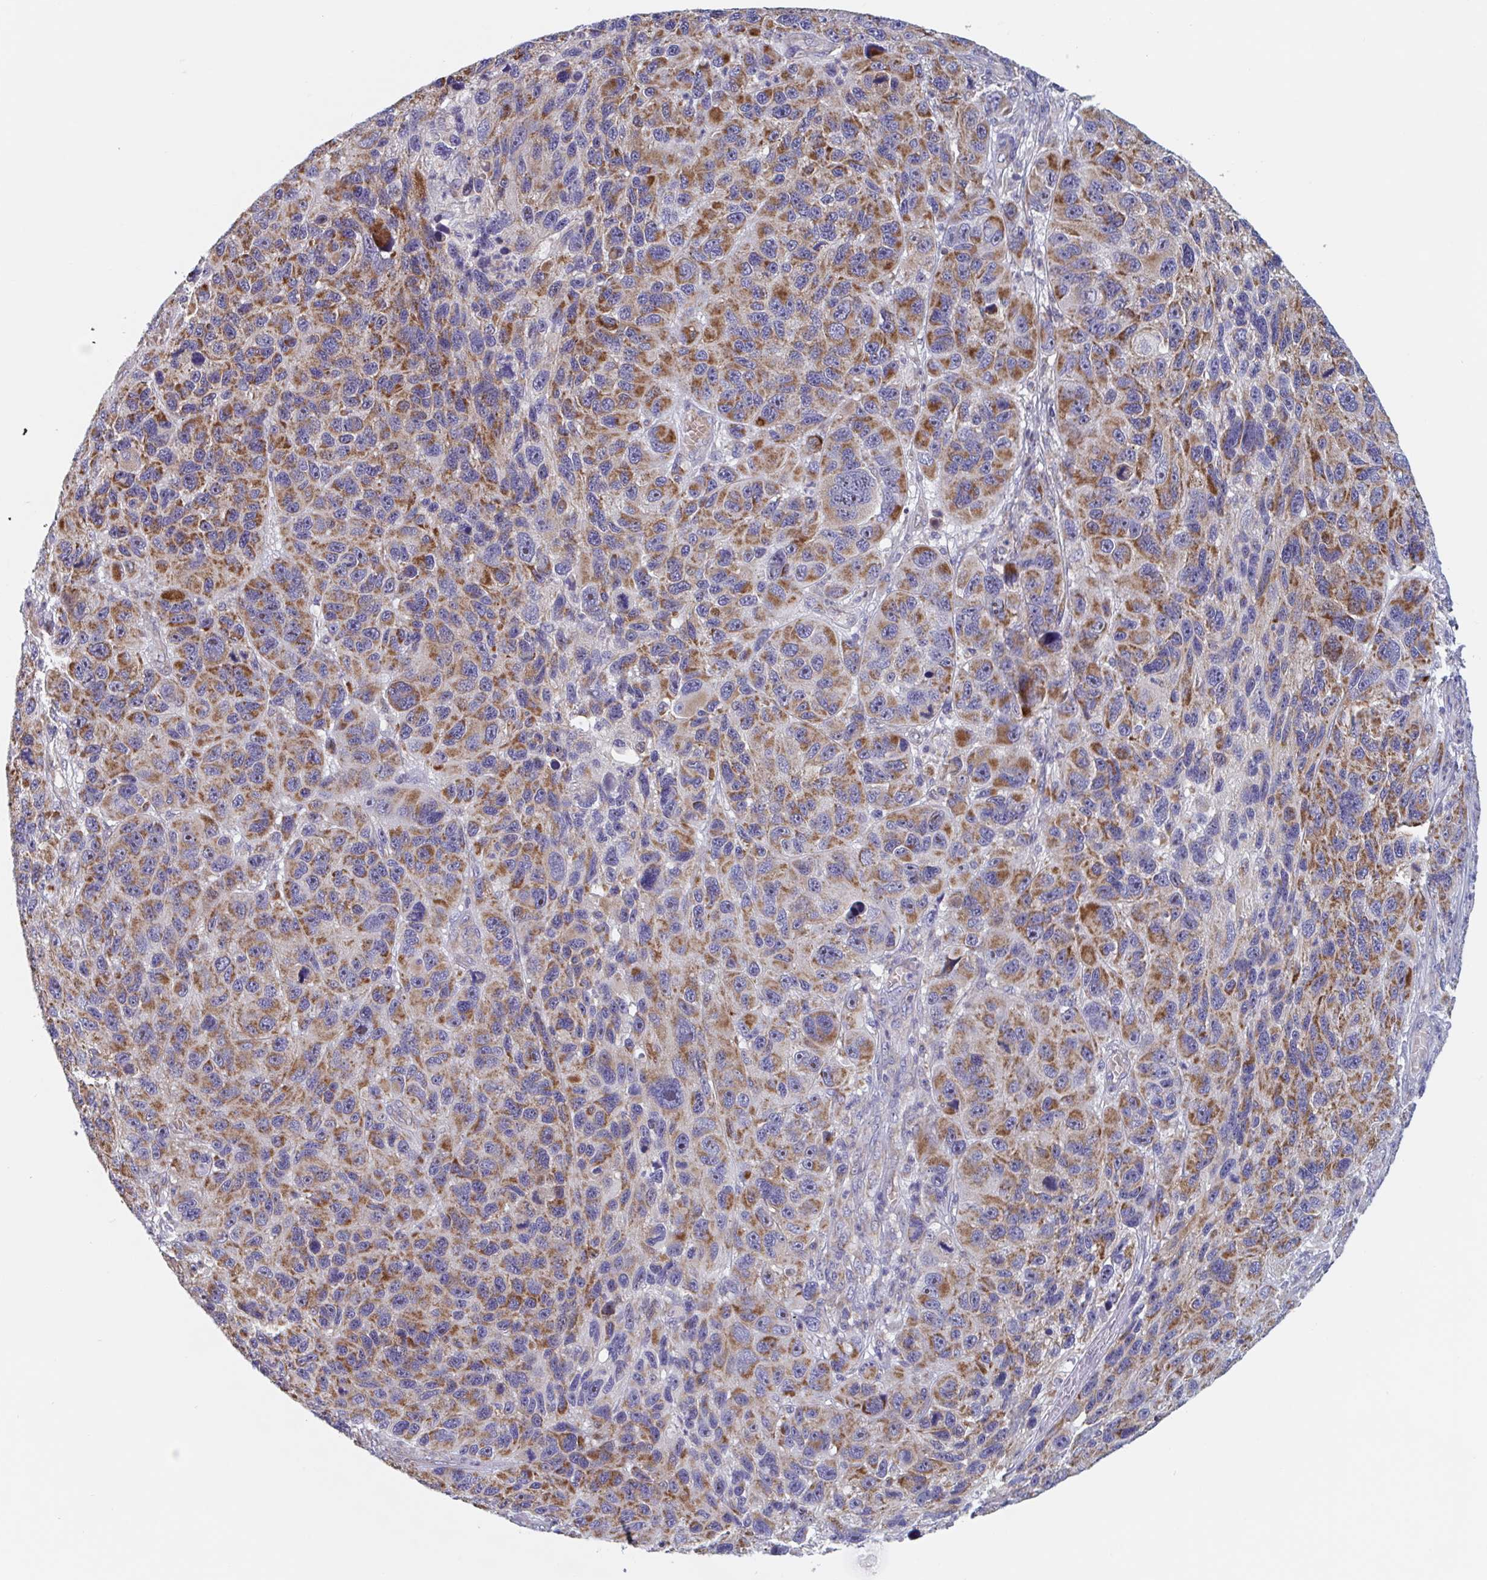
{"staining": {"intensity": "moderate", "quantity": ">75%", "location": "cytoplasmic/membranous"}, "tissue": "melanoma", "cell_type": "Tumor cells", "image_type": "cancer", "snomed": [{"axis": "morphology", "description": "Malignant melanoma, NOS"}, {"axis": "topography", "description": "Skin"}], "caption": "Melanoma stained with a protein marker demonstrates moderate staining in tumor cells.", "gene": "MRPL53", "patient": {"sex": "male", "age": 53}}